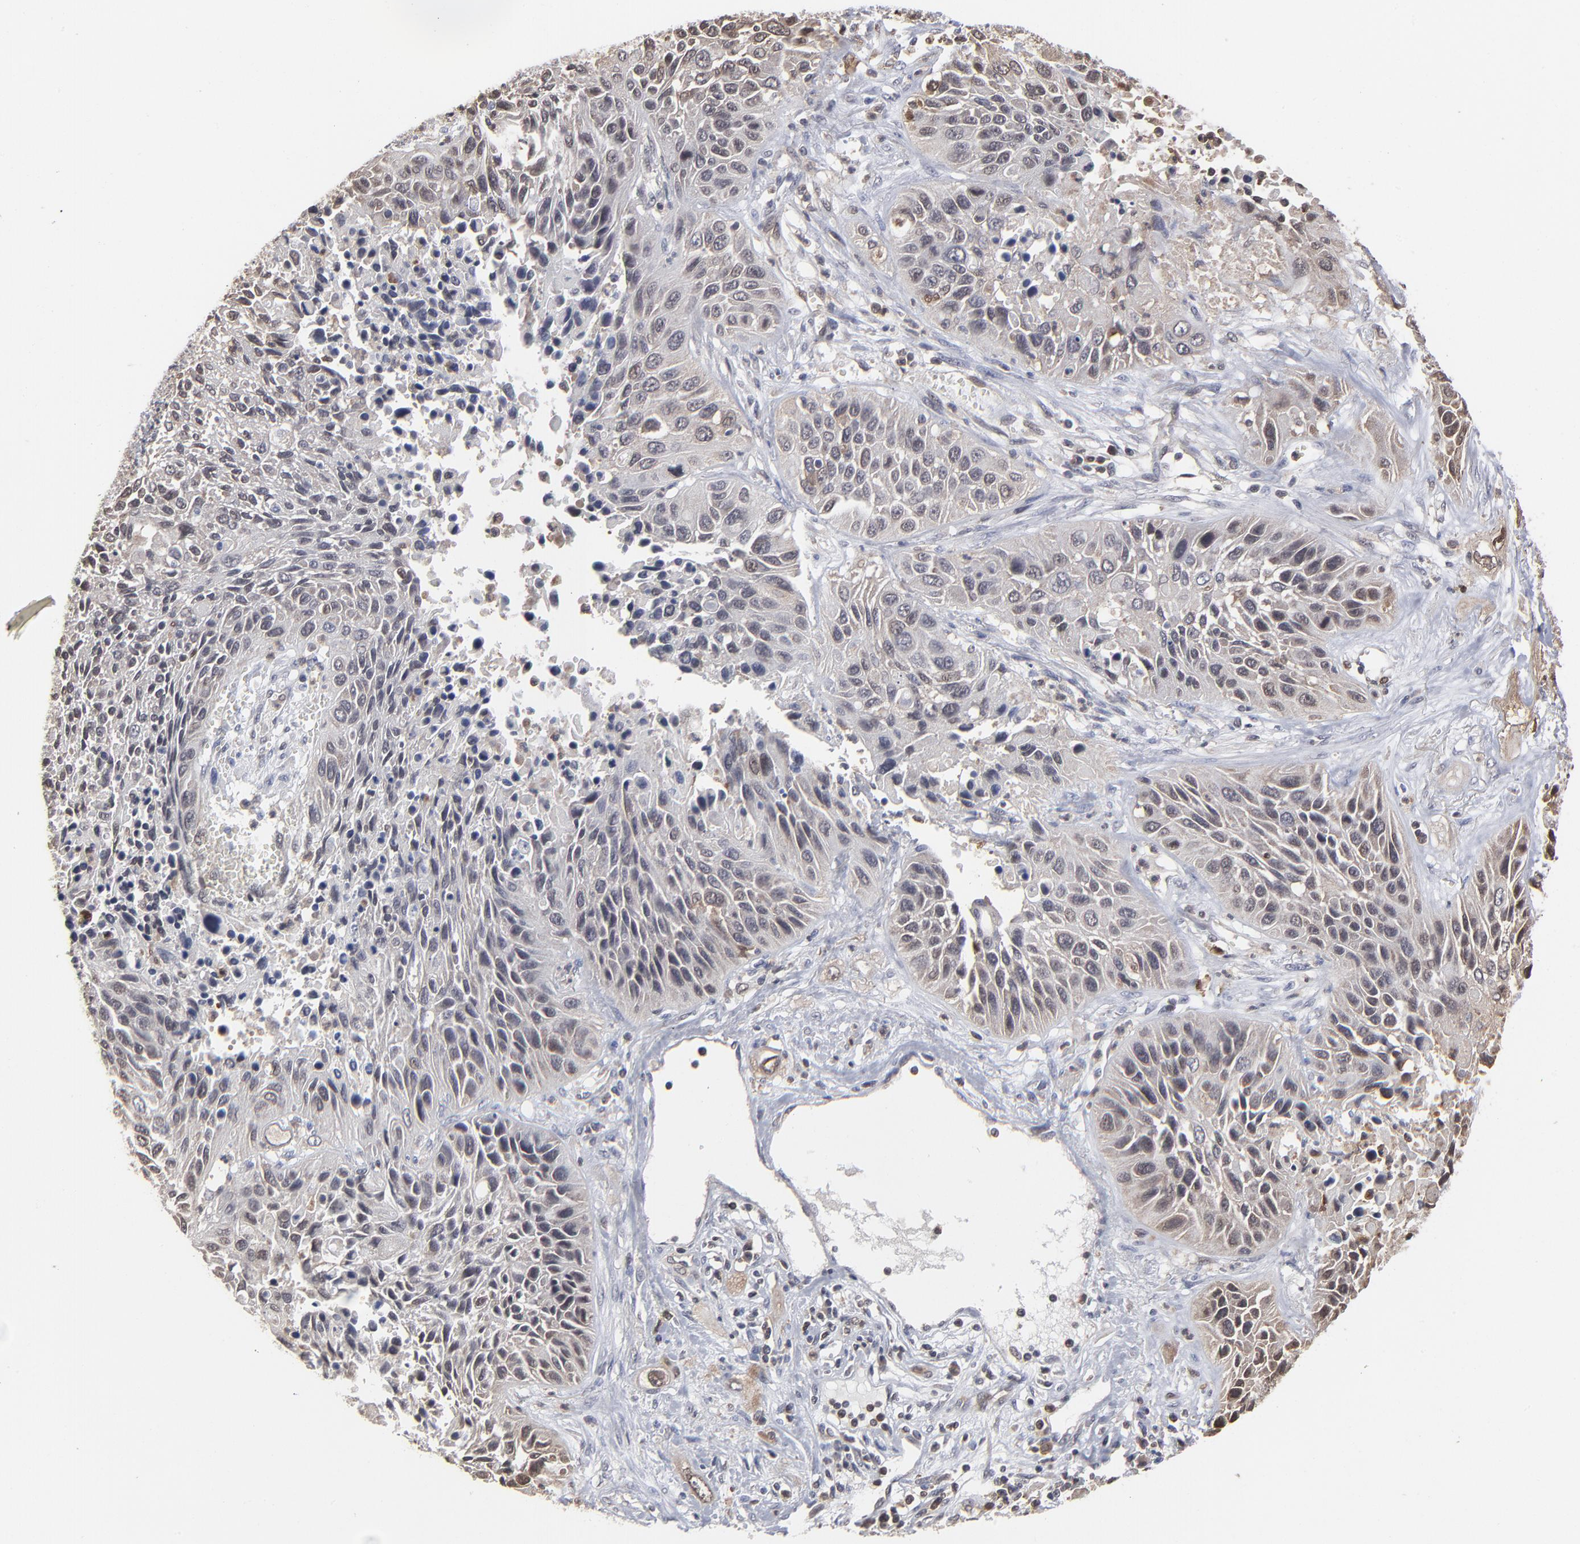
{"staining": {"intensity": "weak", "quantity": ">75%", "location": "cytoplasmic/membranous"}, "tissue": "lung cancer", "cell_type": "Tumor cells", "image_type": "cancer", "snomed": [{"axis": "morphology", "description": "Squamous cell carcinoma, NOS"}, {"axis": "topography", "description": "Lung"}], "caption": "Tumor cells reveal weak cytoplasmic/membranous positivity in about >75% of cells in lung squamous cell carcinoma.", "gene": "MAP2K1", "patient": {"sex": "female", "age": 76}}